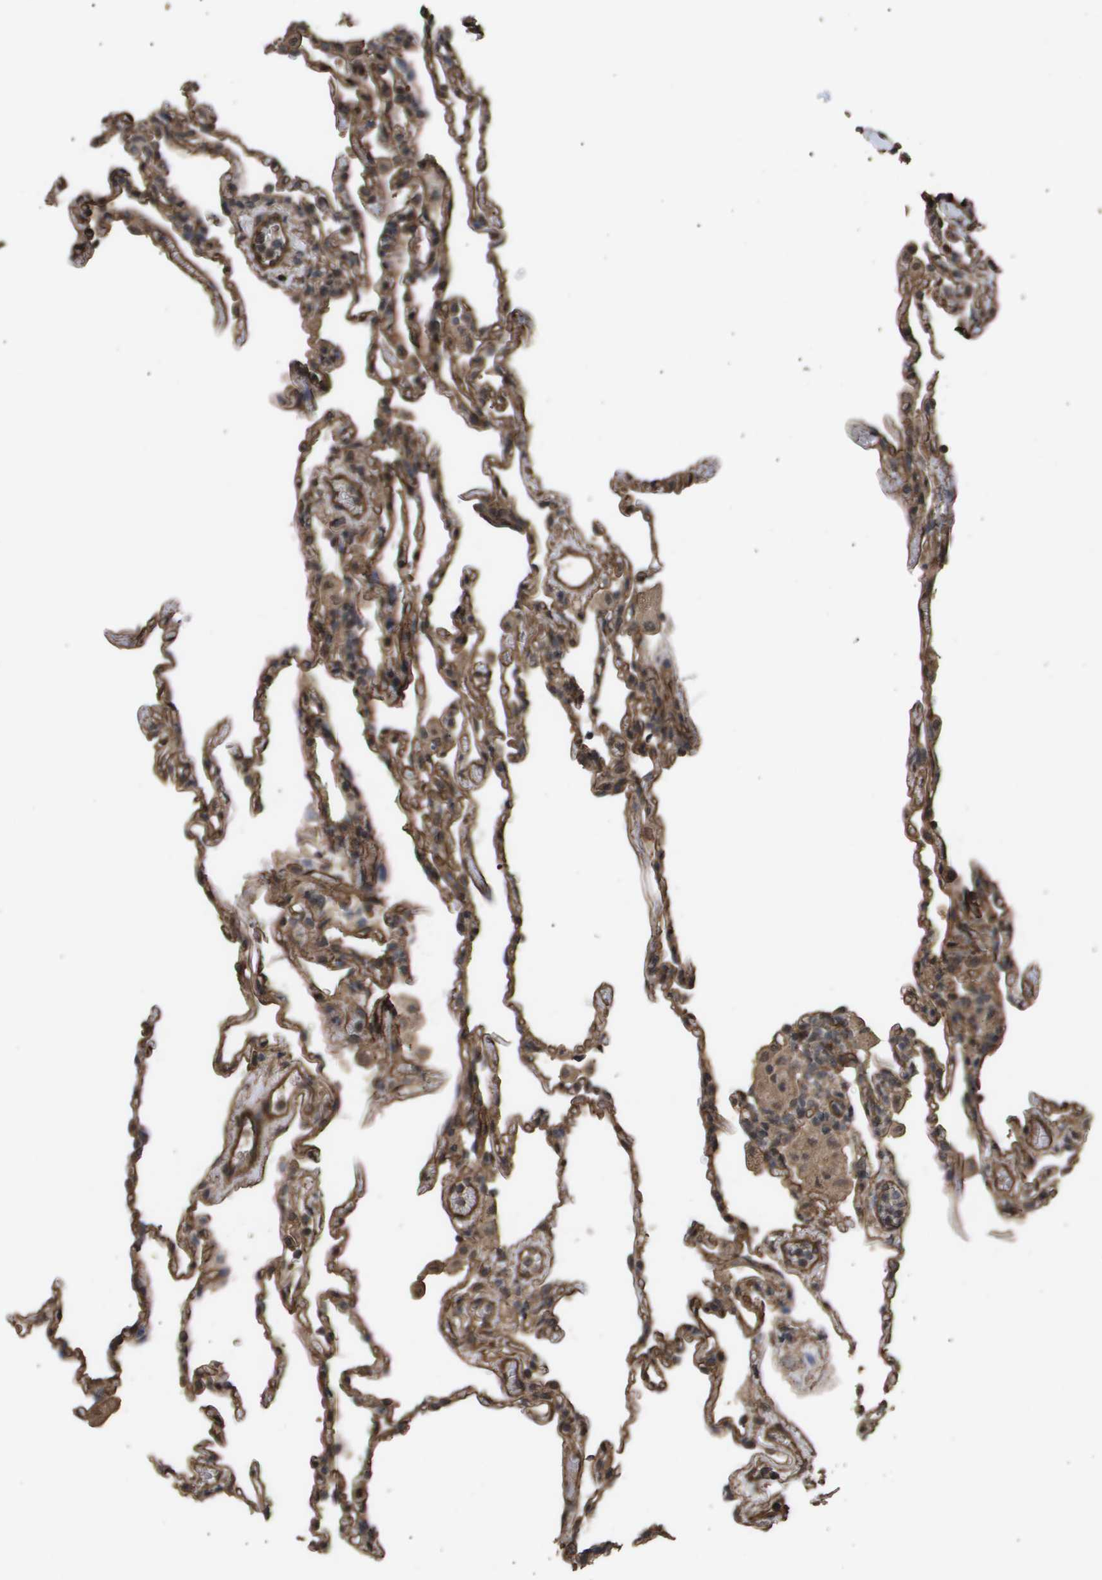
{"staining": {"intensity": "moderate", "quantity": ">75%", "location": "cytoplasmic/membranous"}, "tissue": "lung", "cell_type": "Alveolar cells", "image_type": "normal", "snomed": [{"axis": "morphology", "description": "Normal tissue, NOS"}, {"axis": "topography", "description": "Lung"}], "caption": "Immunohistochemical staining of unremarkable lung demonstrates moderate cytoplasmic/membranous protein positivity in about >75% of alveolar cells. The staining was performed using DAB (3,3'-diaminobenzidine), with brown indicating positive protein expression. Nuclei are stained blue with hematoxylin.", "gene": "CUL5", "patient": {"sex": "male", "age": 59}}